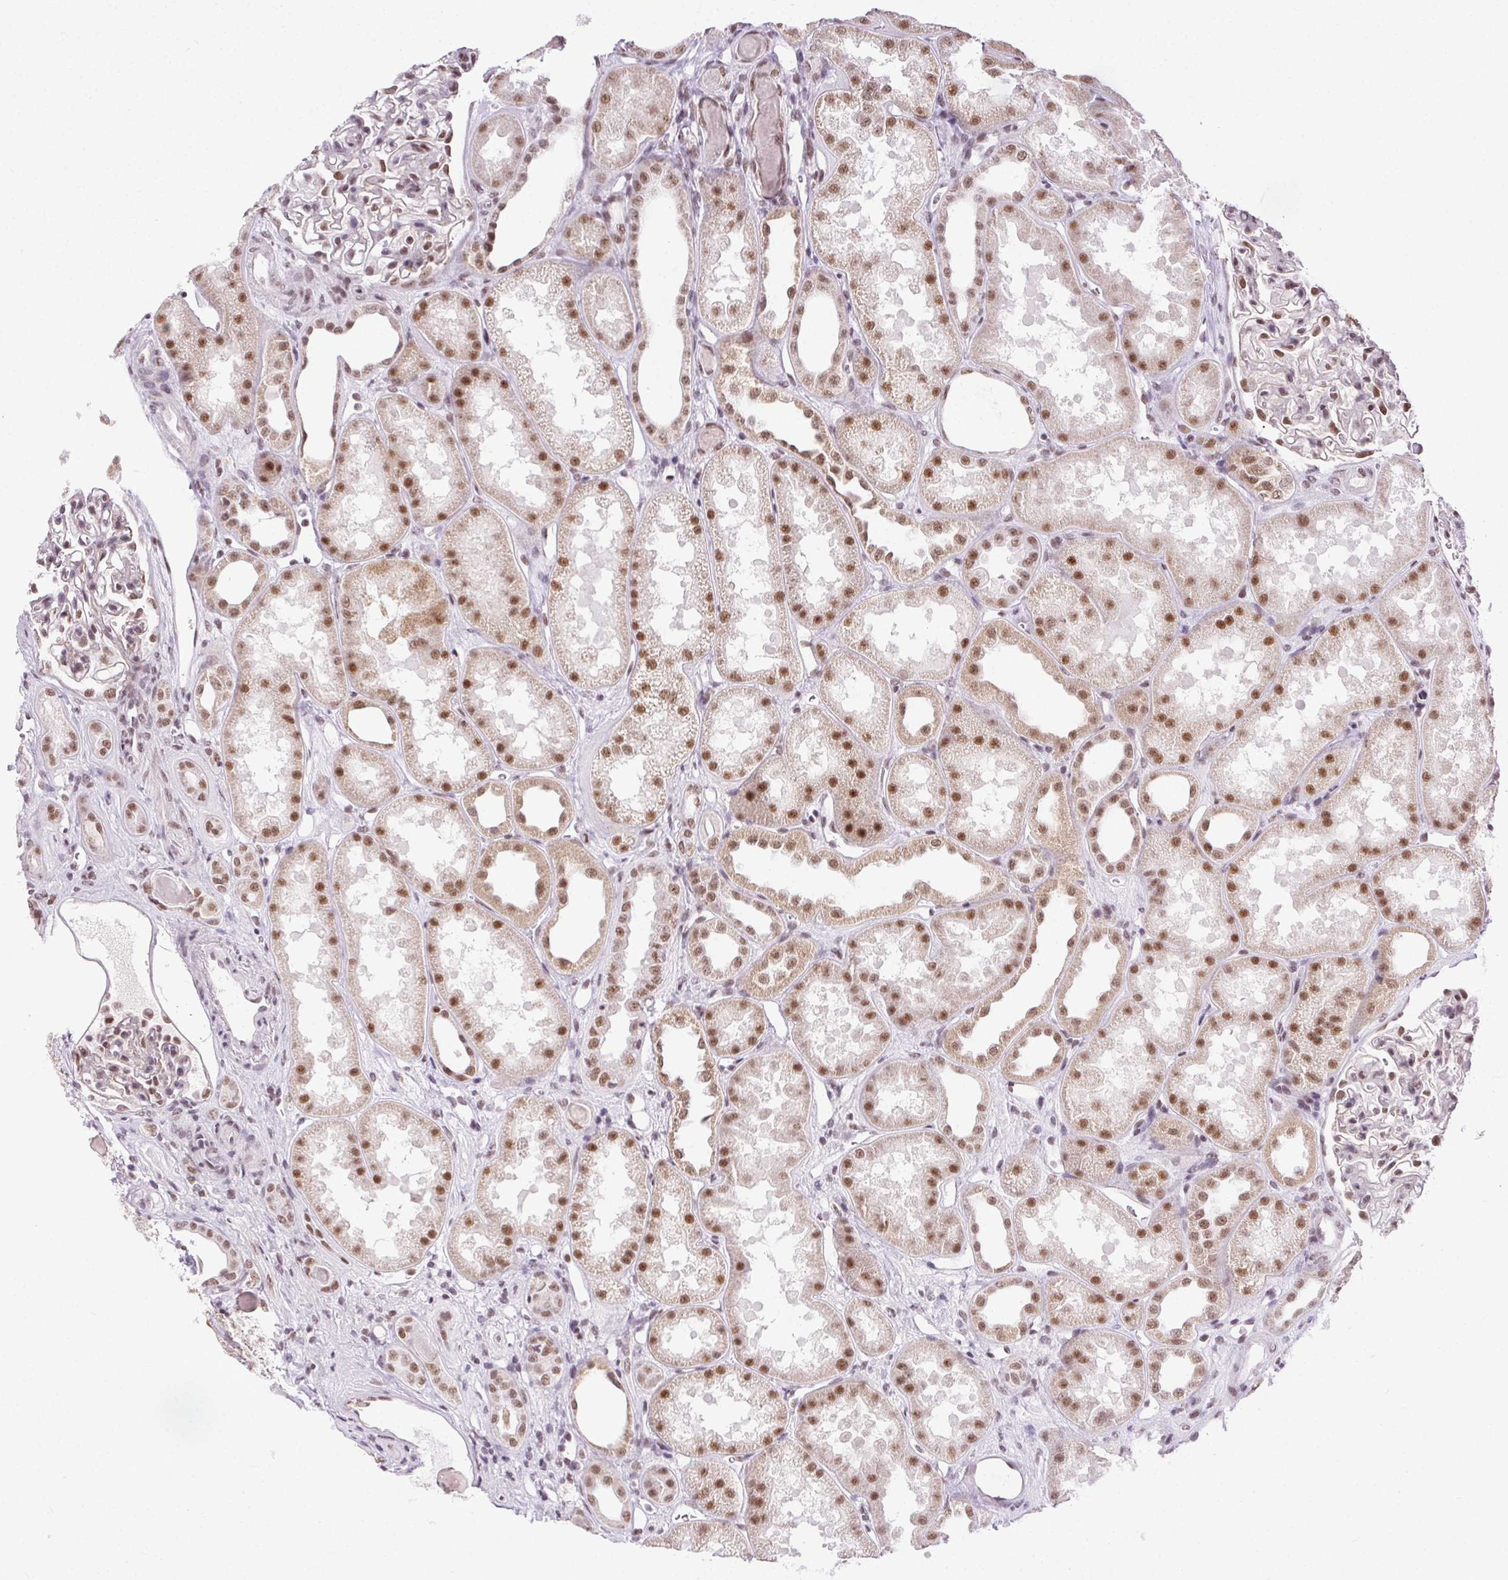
{"staining": {"intensity": "moderate", "quantity": ">75%", "location": "nuclear"}, "tissue": "kidney", "cell_type": "Cells in glomeruli", "image_type": "normal", "snomed": [{"axis": "morphology", "description": "Normal tissue, NOS"}, {"axis": "topography", "description": "Kidney"}], "caption": "The immunohistochemical stain highlights moderate nuclear expression in cells in glomeruli of unremarkable kidney. (DAB (3,3'-diaminobenzidine) = brown stain, brightfield microscopy at high magnification).", "gene": "TRA2B", "patient": {"sex": "male", "age": 61}}